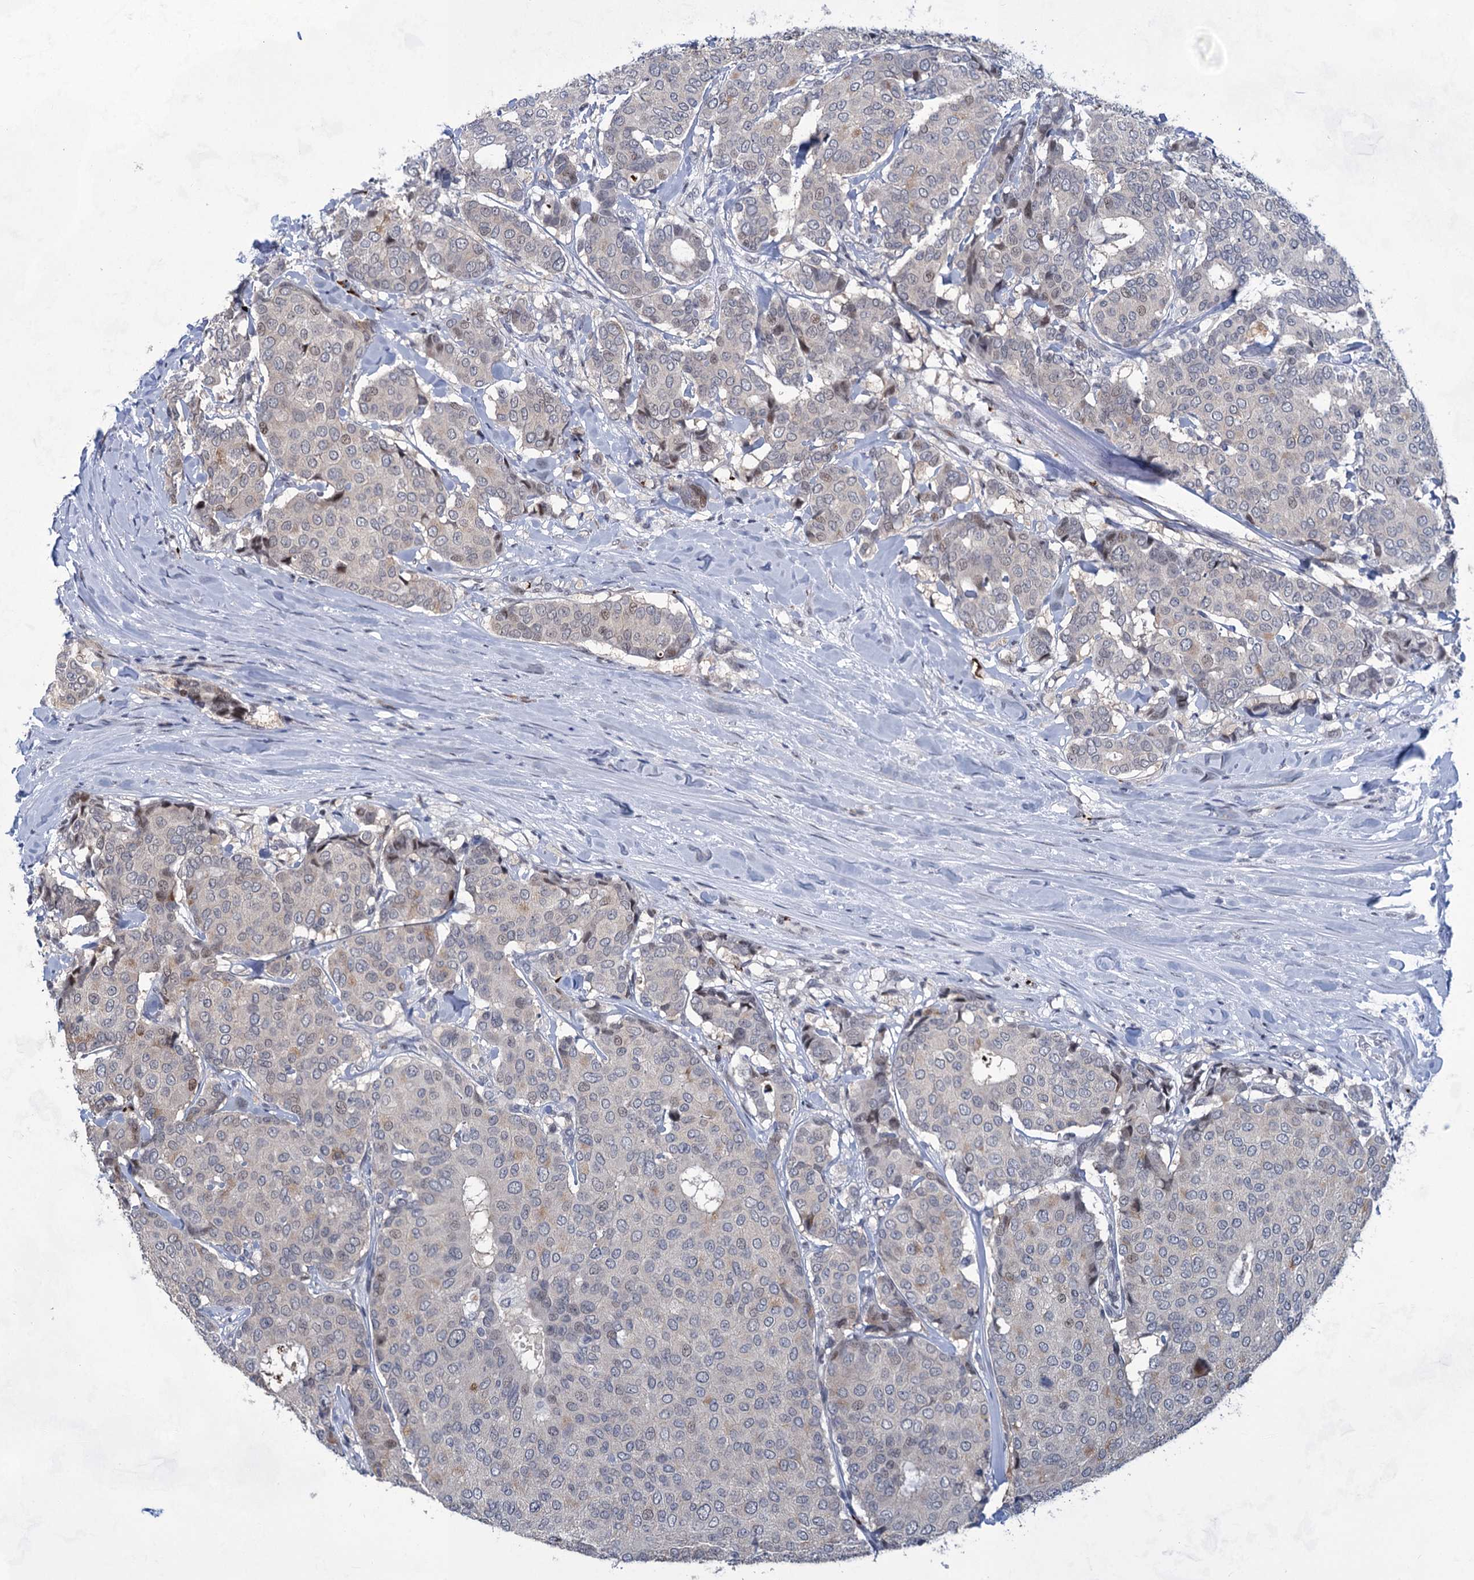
{"staining": {"intensity": "weak", "quantity": "<25%", "location": "nuclear"}, "tissue": "breast cancer", "cell_type": "Tumor cells", "image_type": "cancer", "snomed": [{"axis": "morphology", "description": "Duct carcinoma"}, {"axis": "topography", "description": "Breast"}], "caption": "Breast cancer stained for a protein using IHC shows no expression tumor cells.", "gene": "MON2", "patient": {"sex": "female", "age": 75}}